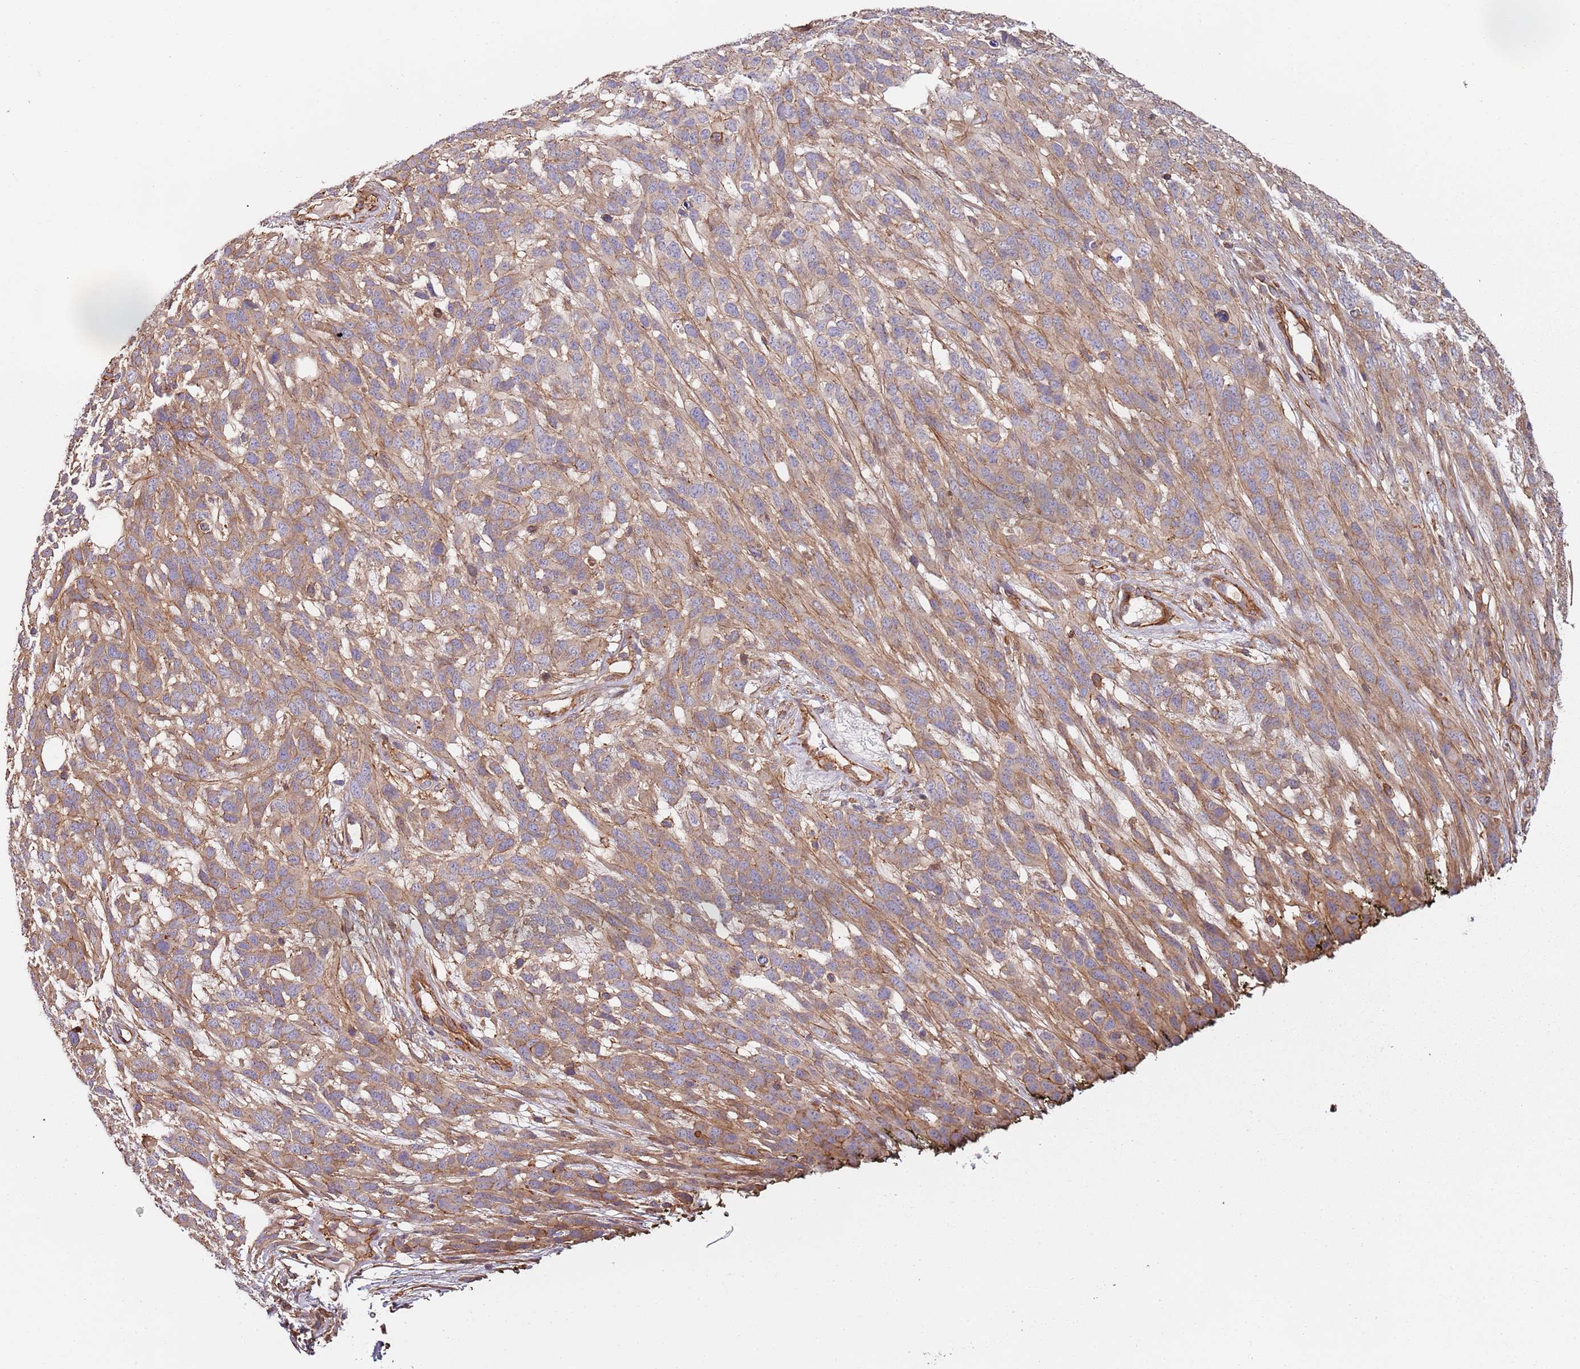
{"staining": {"intensity": "weak", "quantity": ">75%", "location": "cytoplasmic/membranous"}, "tissue": "melanoma", "cell_type": "Tumor cells", "image_type": "cancer", "snomed": [{"axis": "morphology", "description": "Normal morphology"}, {"axis": "morphology", "description": "Malignant melanoma, NOS"}, {"axis": "topography", "description": "Skin"}], "caption": "Protein analysis of melanoma tissue shows weak cytoplasmic/membranous expression in about >75% of tumor cells. (Stains: DAB in brown, nuclei in blue, Microscopy: brightfield microscopy at high magnification).", "gene": "CYP2U1", "patient": {"sex": "female", "age": 72}}